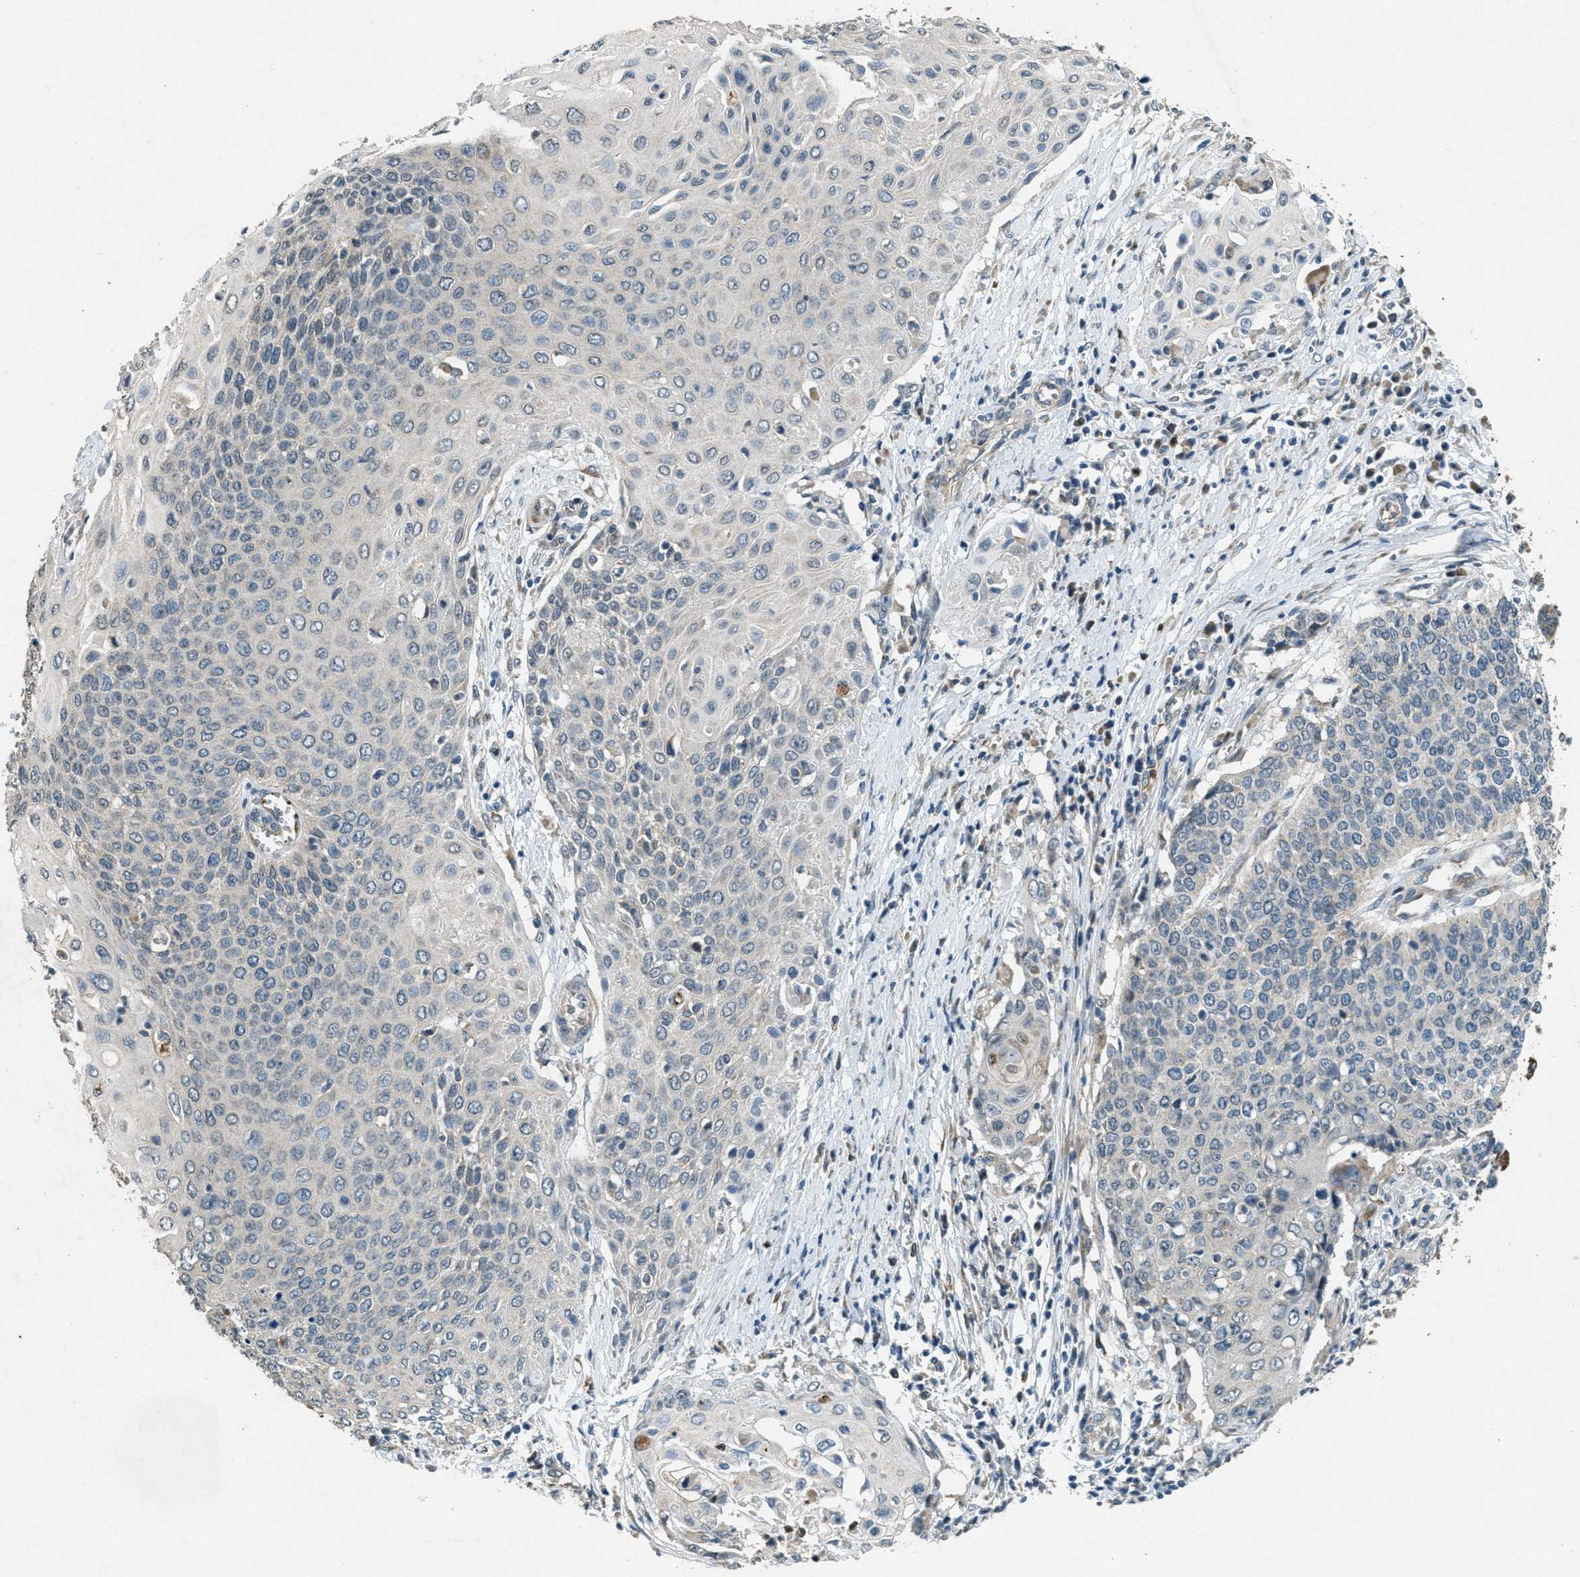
{"staining": {"intensity": "negative", "quantity": "none", "location": "none"}, "tissue": "cervical cancer", "cell_type": "Tumor cells", "image_type": "cancer", "snomed": [{"axis": "morphology", "description": "Squamous cell carcinoma, NOS"}, {"axis": "topography", "description": "Cervix"}], "caption": "A photomicrograph of cervical cancer stained for a protein demonstrates no brown staining in tumor cells. (Immunohistochemistry, brightfield microscopy, high magnification).", "gene": "RAB3D", "patient": {"sex": "female", "age": 39}}